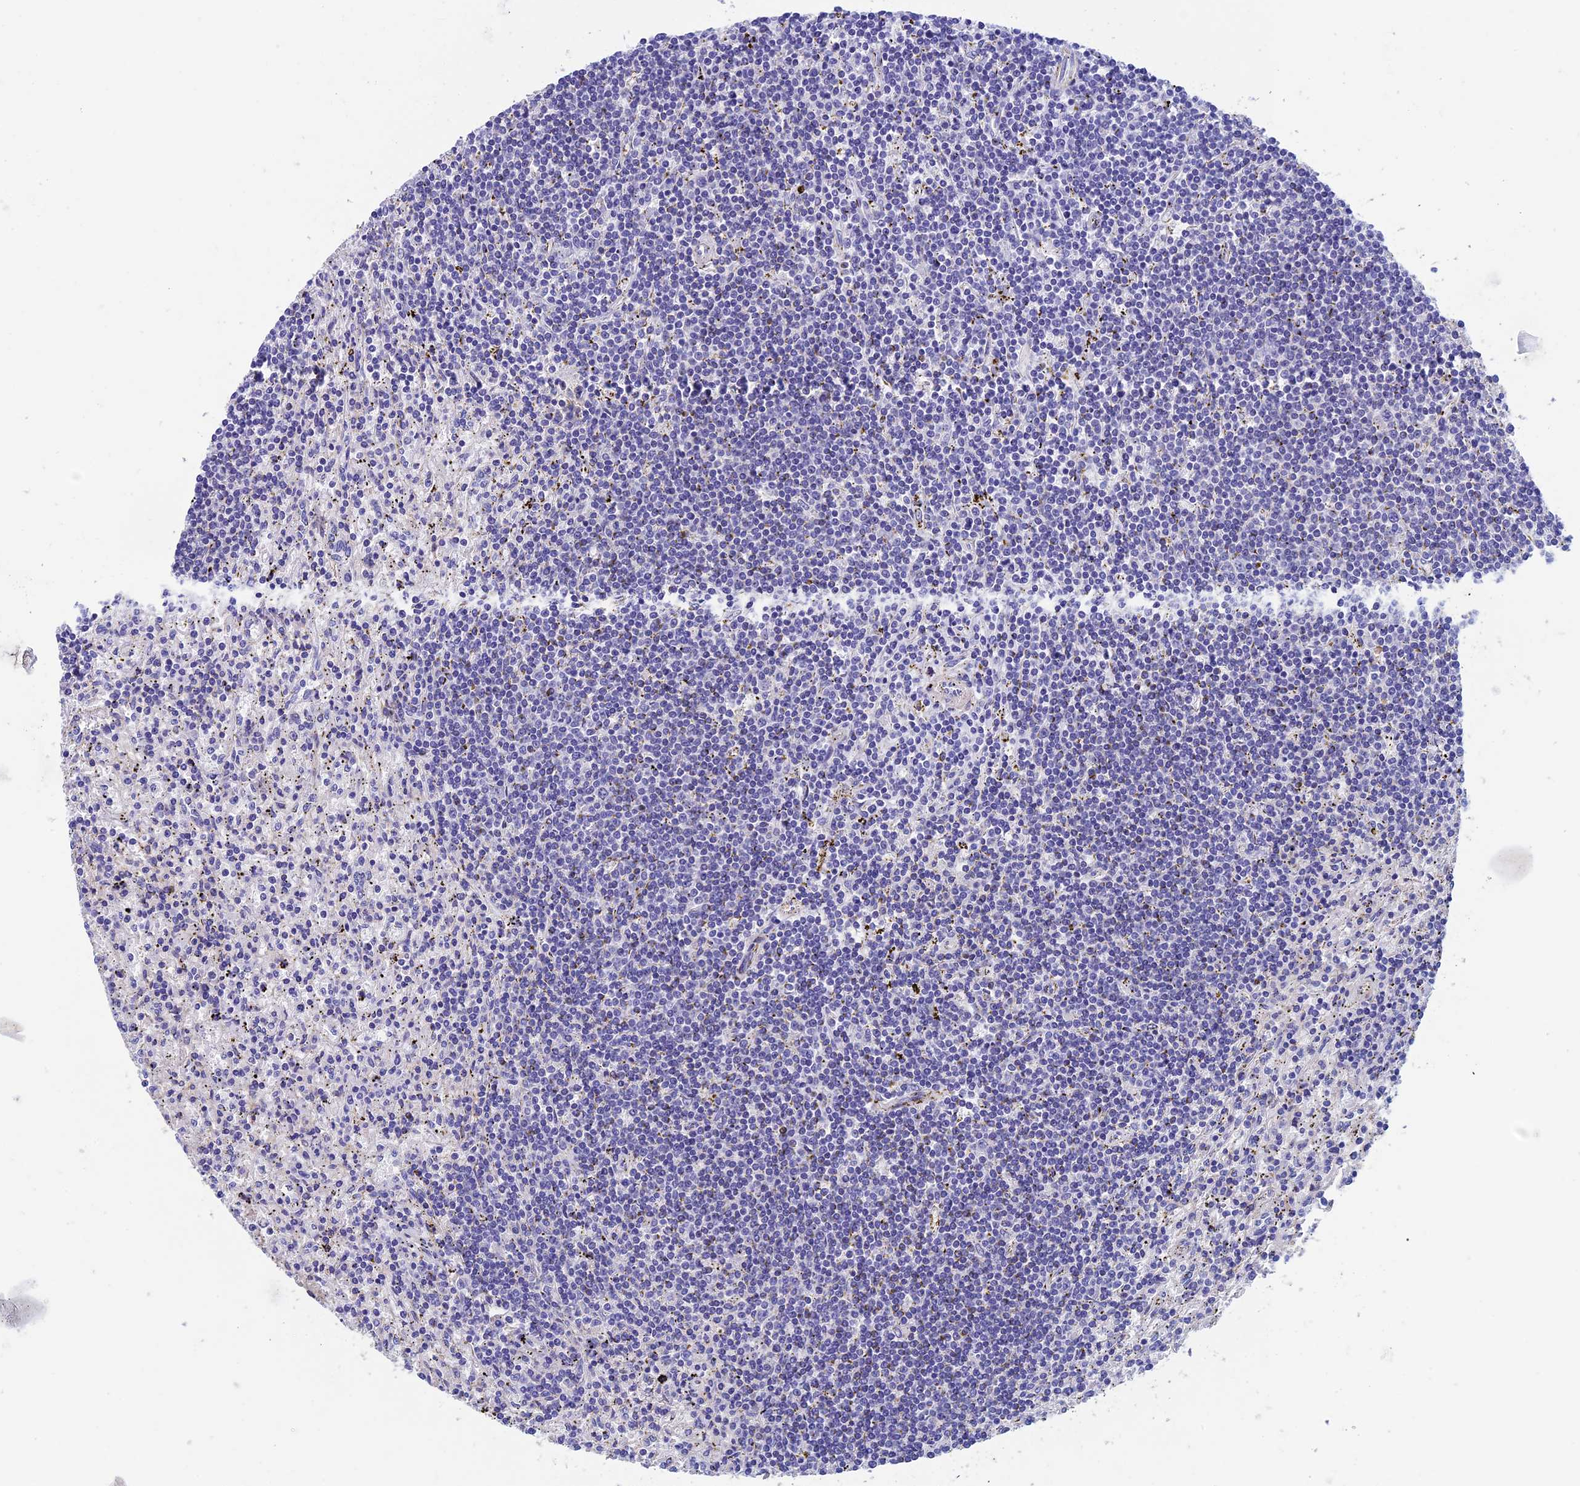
{"staining": {"intensity": "negative", "quantity": "none", "location": "none"}, "tissue": "lymphoma", "cell_type": "Tumor cells", "image_type": "cancer", "snomed": [{"axis": "morphology", "description": "Malignant lymphoma, non-Hodgkin's type, Low grade"}, {"axis": "topography", "description": "Spleen"}], "caption": "This is an IHC photomicrograph of low-grade malignant lymphoma, non-Hodgkin's type. There is no expression in tumor cells.", "gene": "ADH7", "patient": {"sex": "male", "age": 76}}